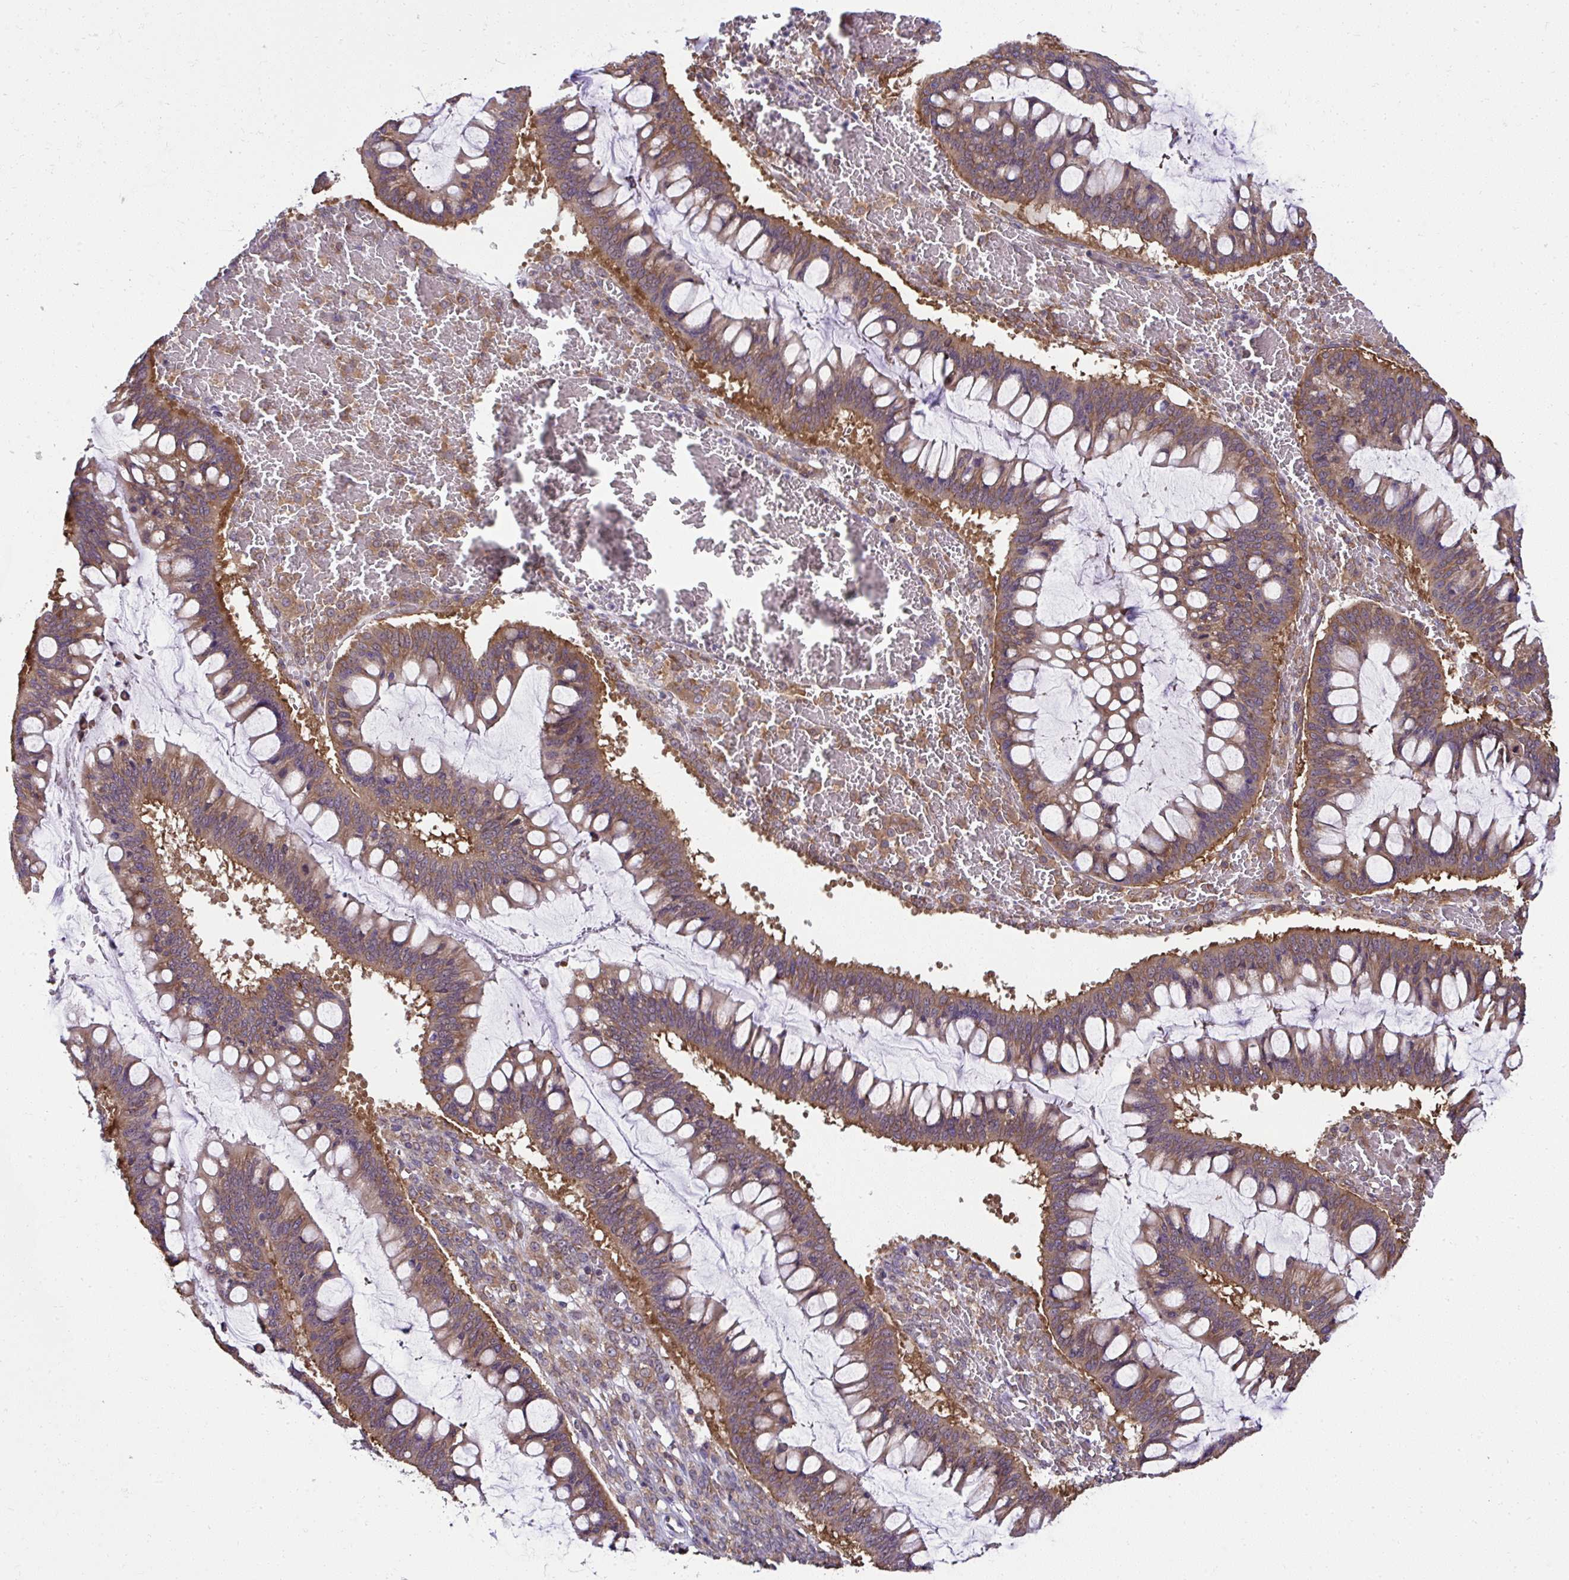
{"staining": {"intensity": "moderate", "quantity": ">75%", "location": "cytoplasmic/membranous"}, "tissue": "ovarian cancer", "cell_type": "Tumor cells", "image_type": "cancer", "snomed": [{"axis": "morphology", "description": "Cystadenocarcinoma, mucinous, NOS"}, {"axis": "topography", "description": "Ovary"}], "caption": "A brown stain labels moderate cytoplasmic/membranous expression of a protein in ovarian cancer (mucinous cystadenocarcinoma) tumor cells.", "gene": "RPS7", "patient": {"sex": "female", "age": 73}}